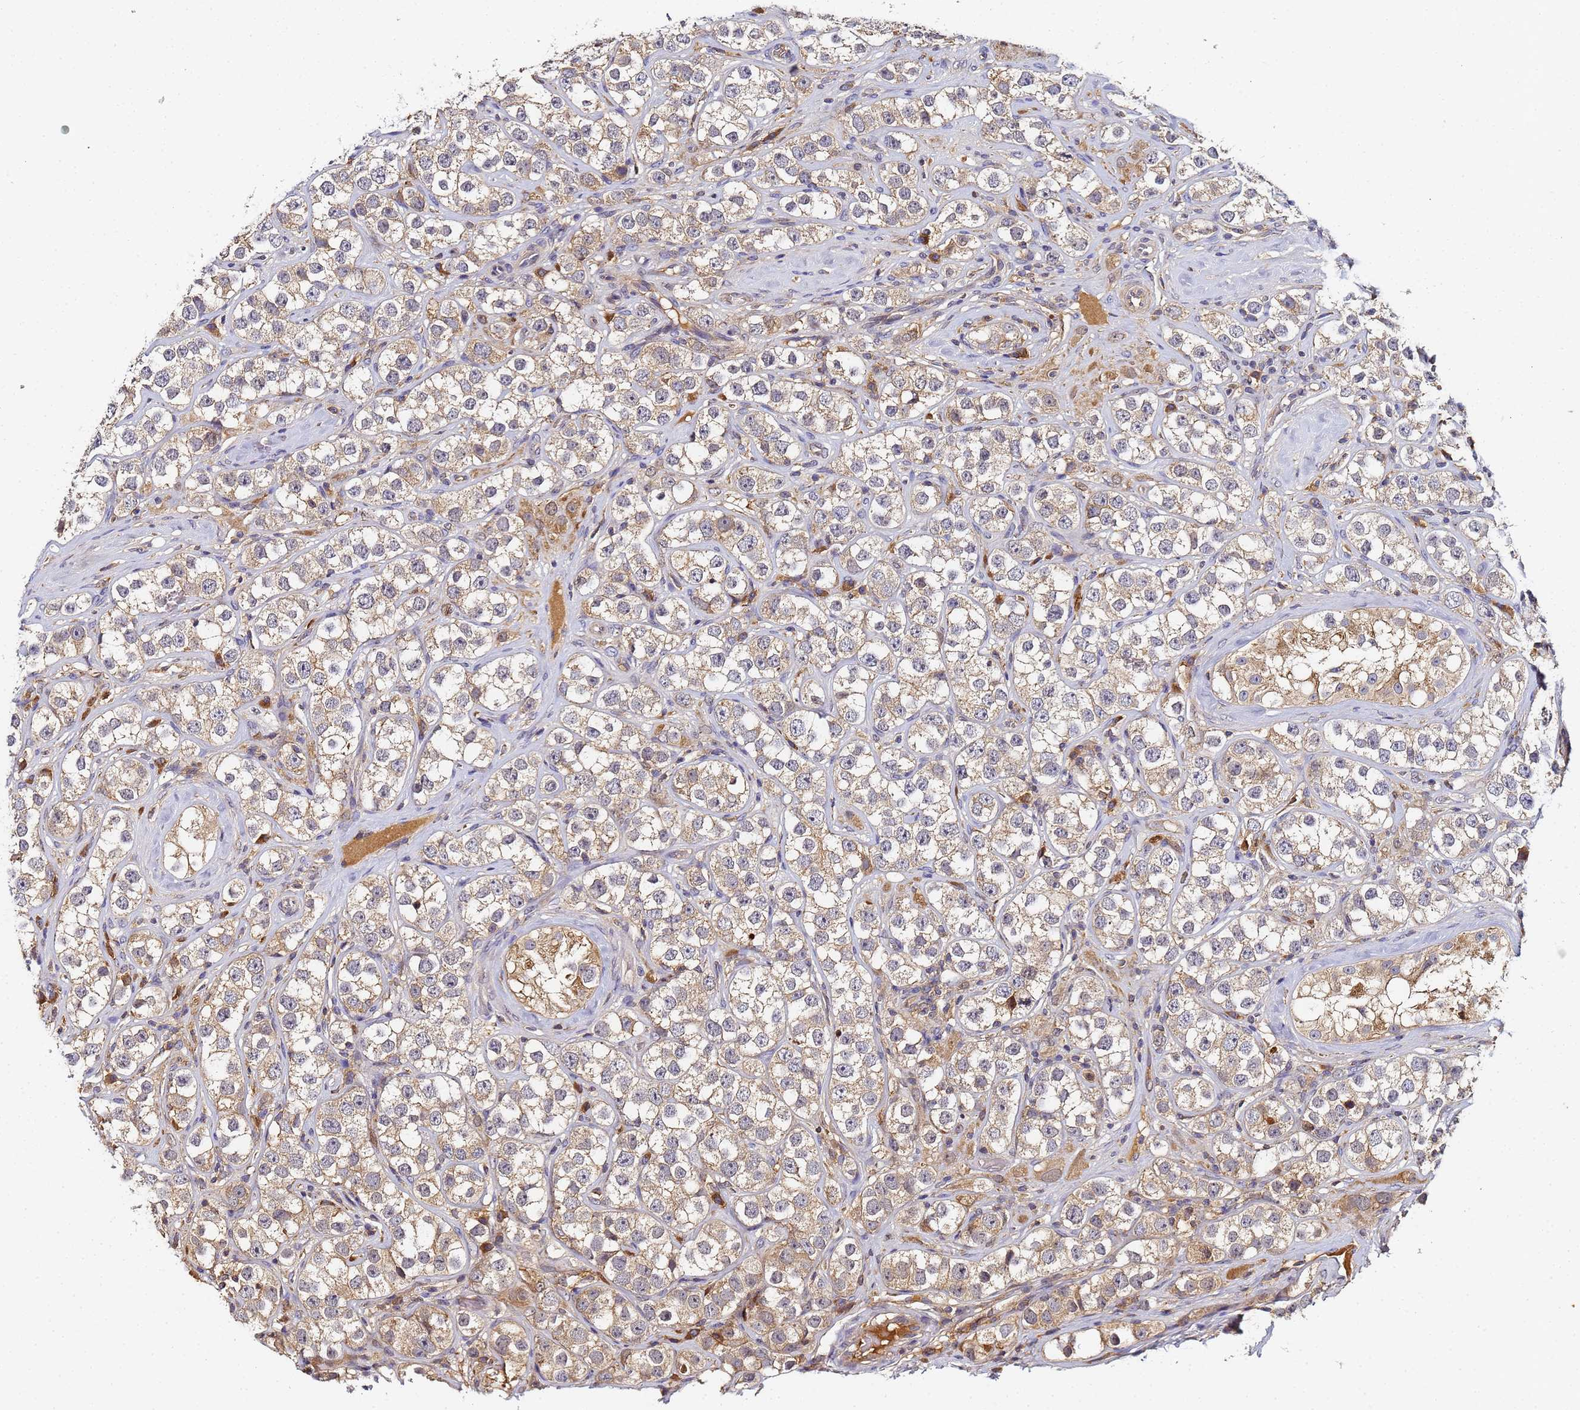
{"staining": {"intensity": "weak", "quantity": ">75%", "location": "cytoplasmic/membranous"}, "tissue": "testis cancer", "cell_type": "Tumor cells", "image_type": "cancer", "snomed": [{"axis": "morphology", "description": "Seminoma, NOS"}, {"axis": "topography", "description": "Testis"}], "caption": "Tumor cells reveal low levels of weak cytoplasmic/membranous staining in approximately >75% of cells in human testis seminoma. (IHC, brightfield microscopy, high magnification).", "gene": "LRRC69", "patient": {"sex": "male", "age": 28}}